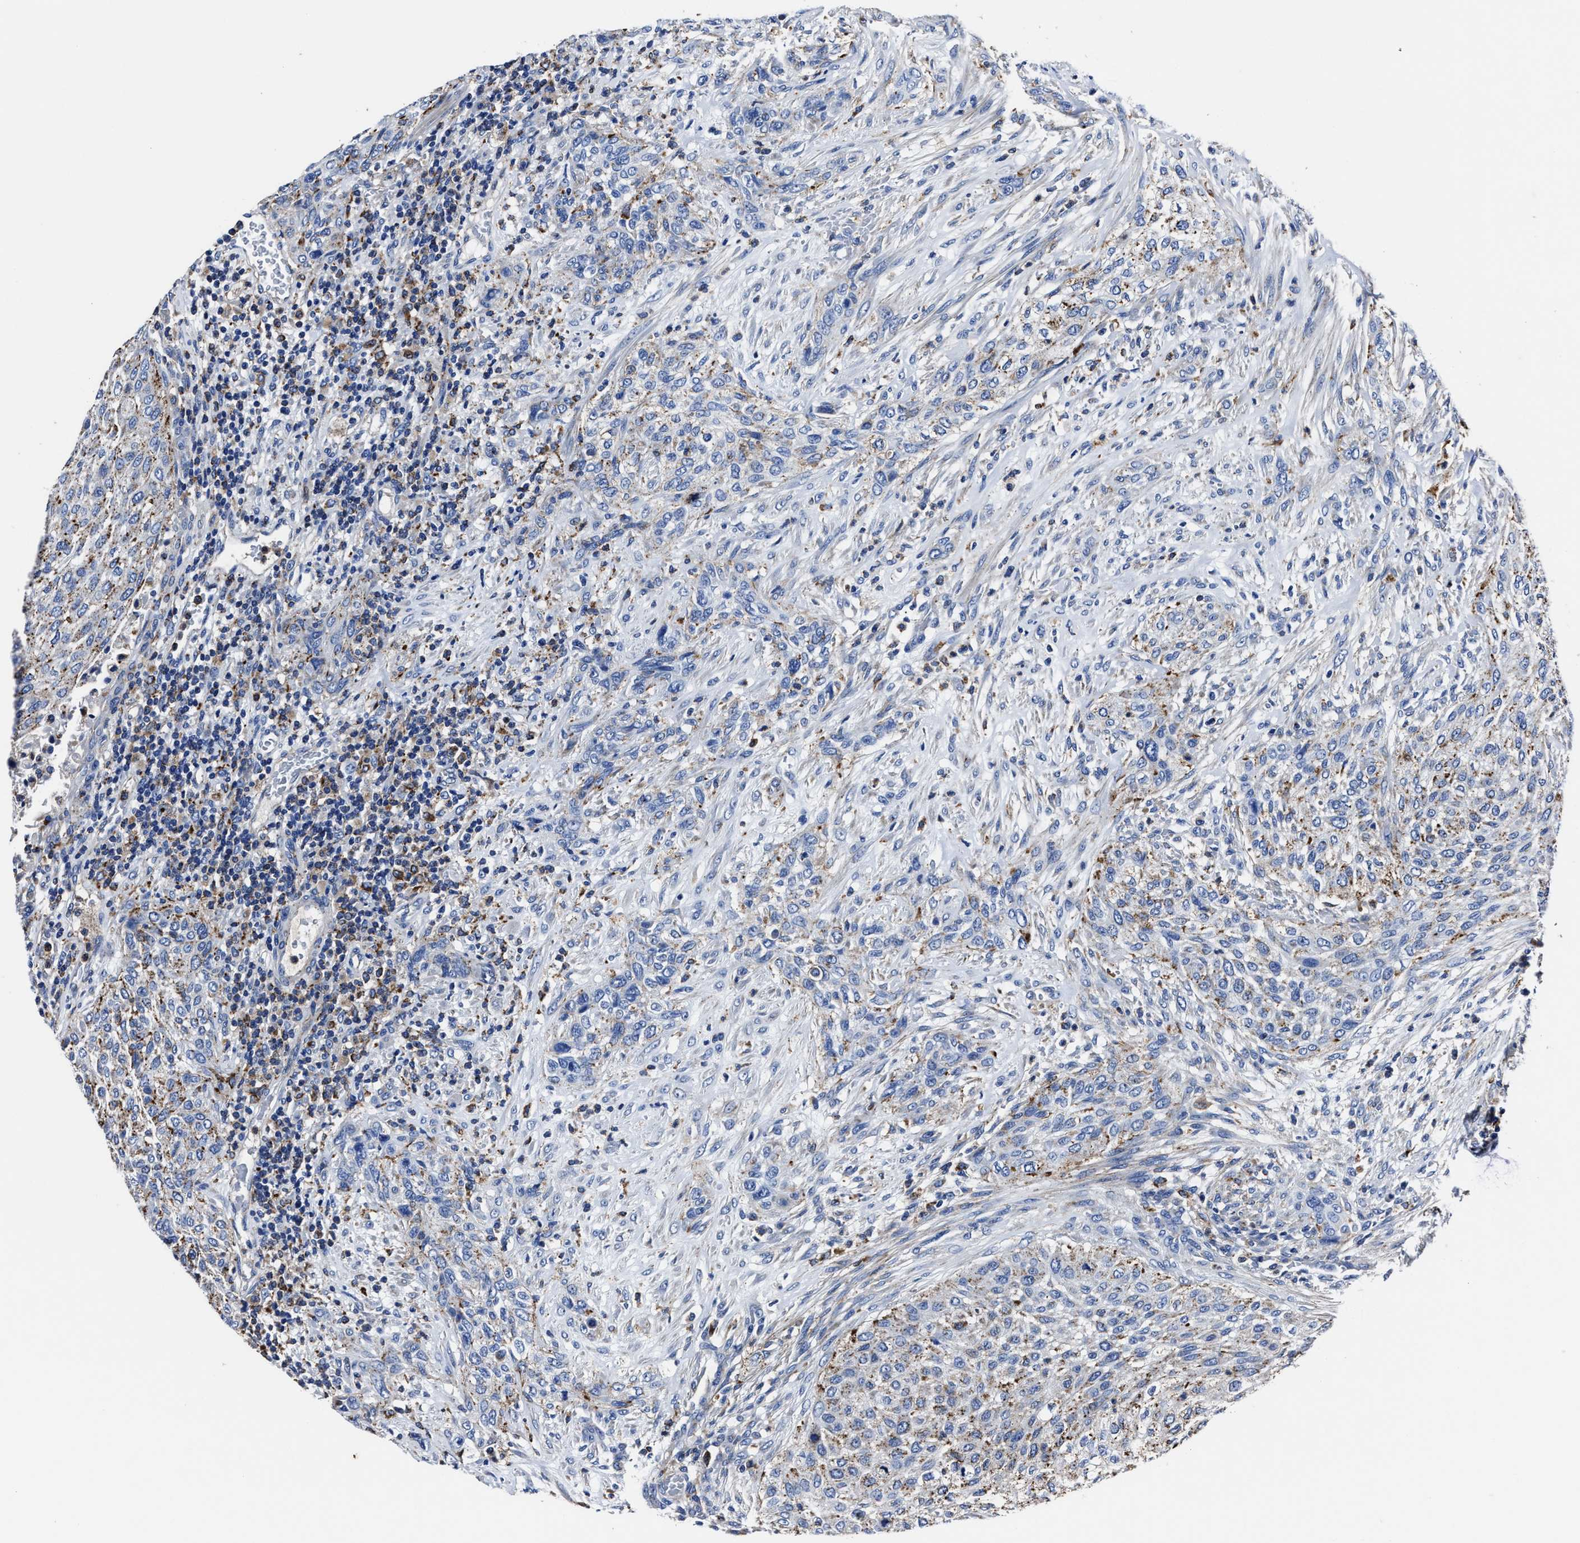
{"staining": {"intensity": "strong", "quantity": "25%-75%", "location": "cytoplasmic/membranous"}, "tissue": "urothelial cancer", "cell_type": "Tumor cells", "image_type": "cancer", "snomed": [{"axis": "morphology", "description": "Urothelial carcinoma, Low grade"}, {"axis": "morphology", "description": "Urothelial carcinoma, High grade"}, {"axis": "topography", "description": "Urinary bladder"}], "caption": "Strong cytoplasmic/membranous expression is seen in approximately 25%-75% of tumor cells in low-grade urothelial carcinoma.", "gene": "LAMTOR4", "patient": {"sex": "male", "age": 35}}